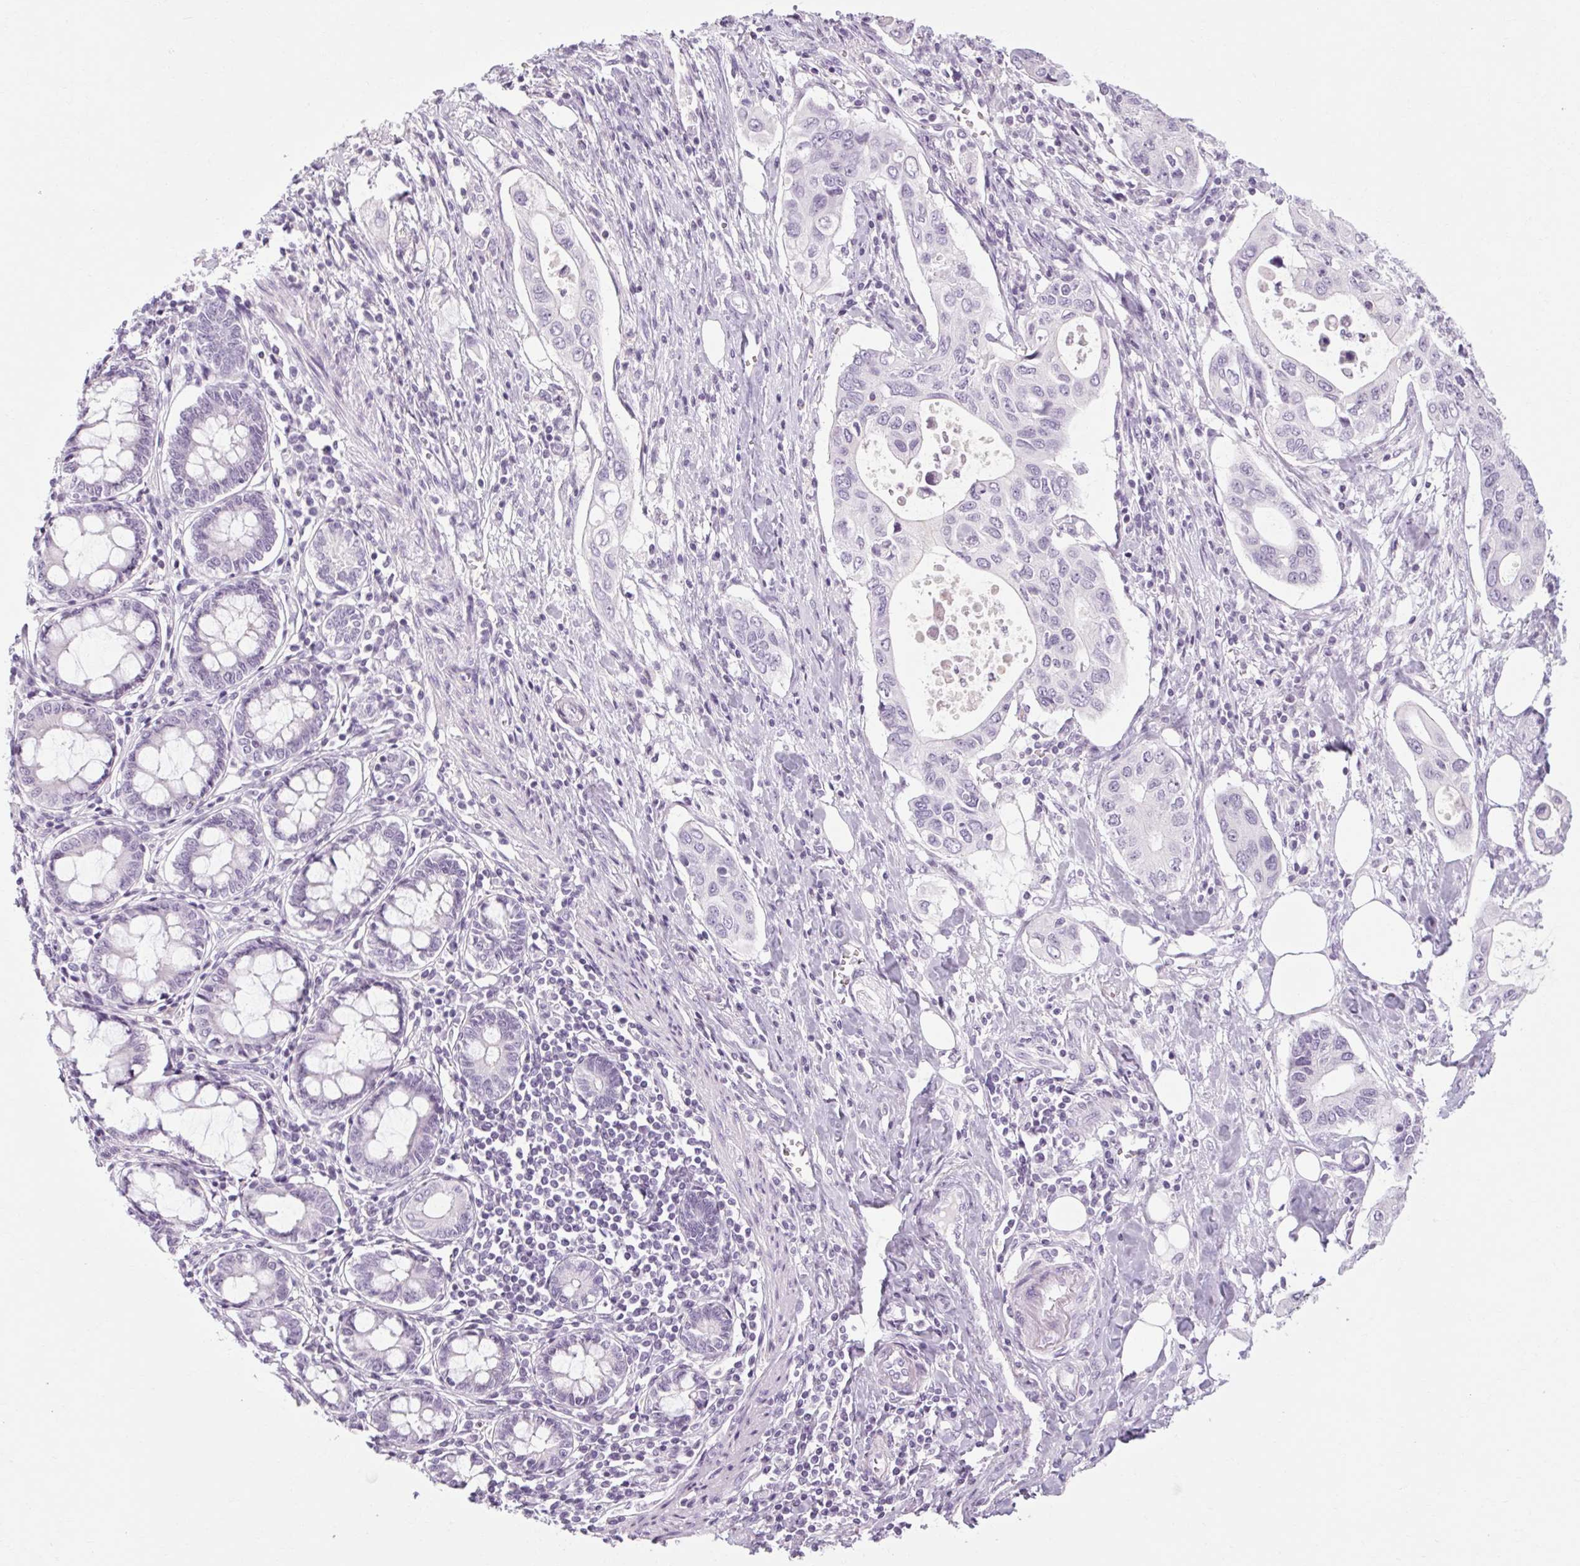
{"staining": {"intensity": "negative", "quantity": "none", "location": "none"}, "tissue": "pancreatic cancer", "cell_type": "Tumor cells", "image_type": "cancer", "snomed": [{"axis": "morphology", "description": "Adenocarcinoma, NOS"}, {"axis": "topography", "description": "Pancreas"}], "caption": "Tumor cells are negative for protein expression in human pancreatic cancer.", "gene": "POMC", "patient": {"sex": "female", "age": 63}}